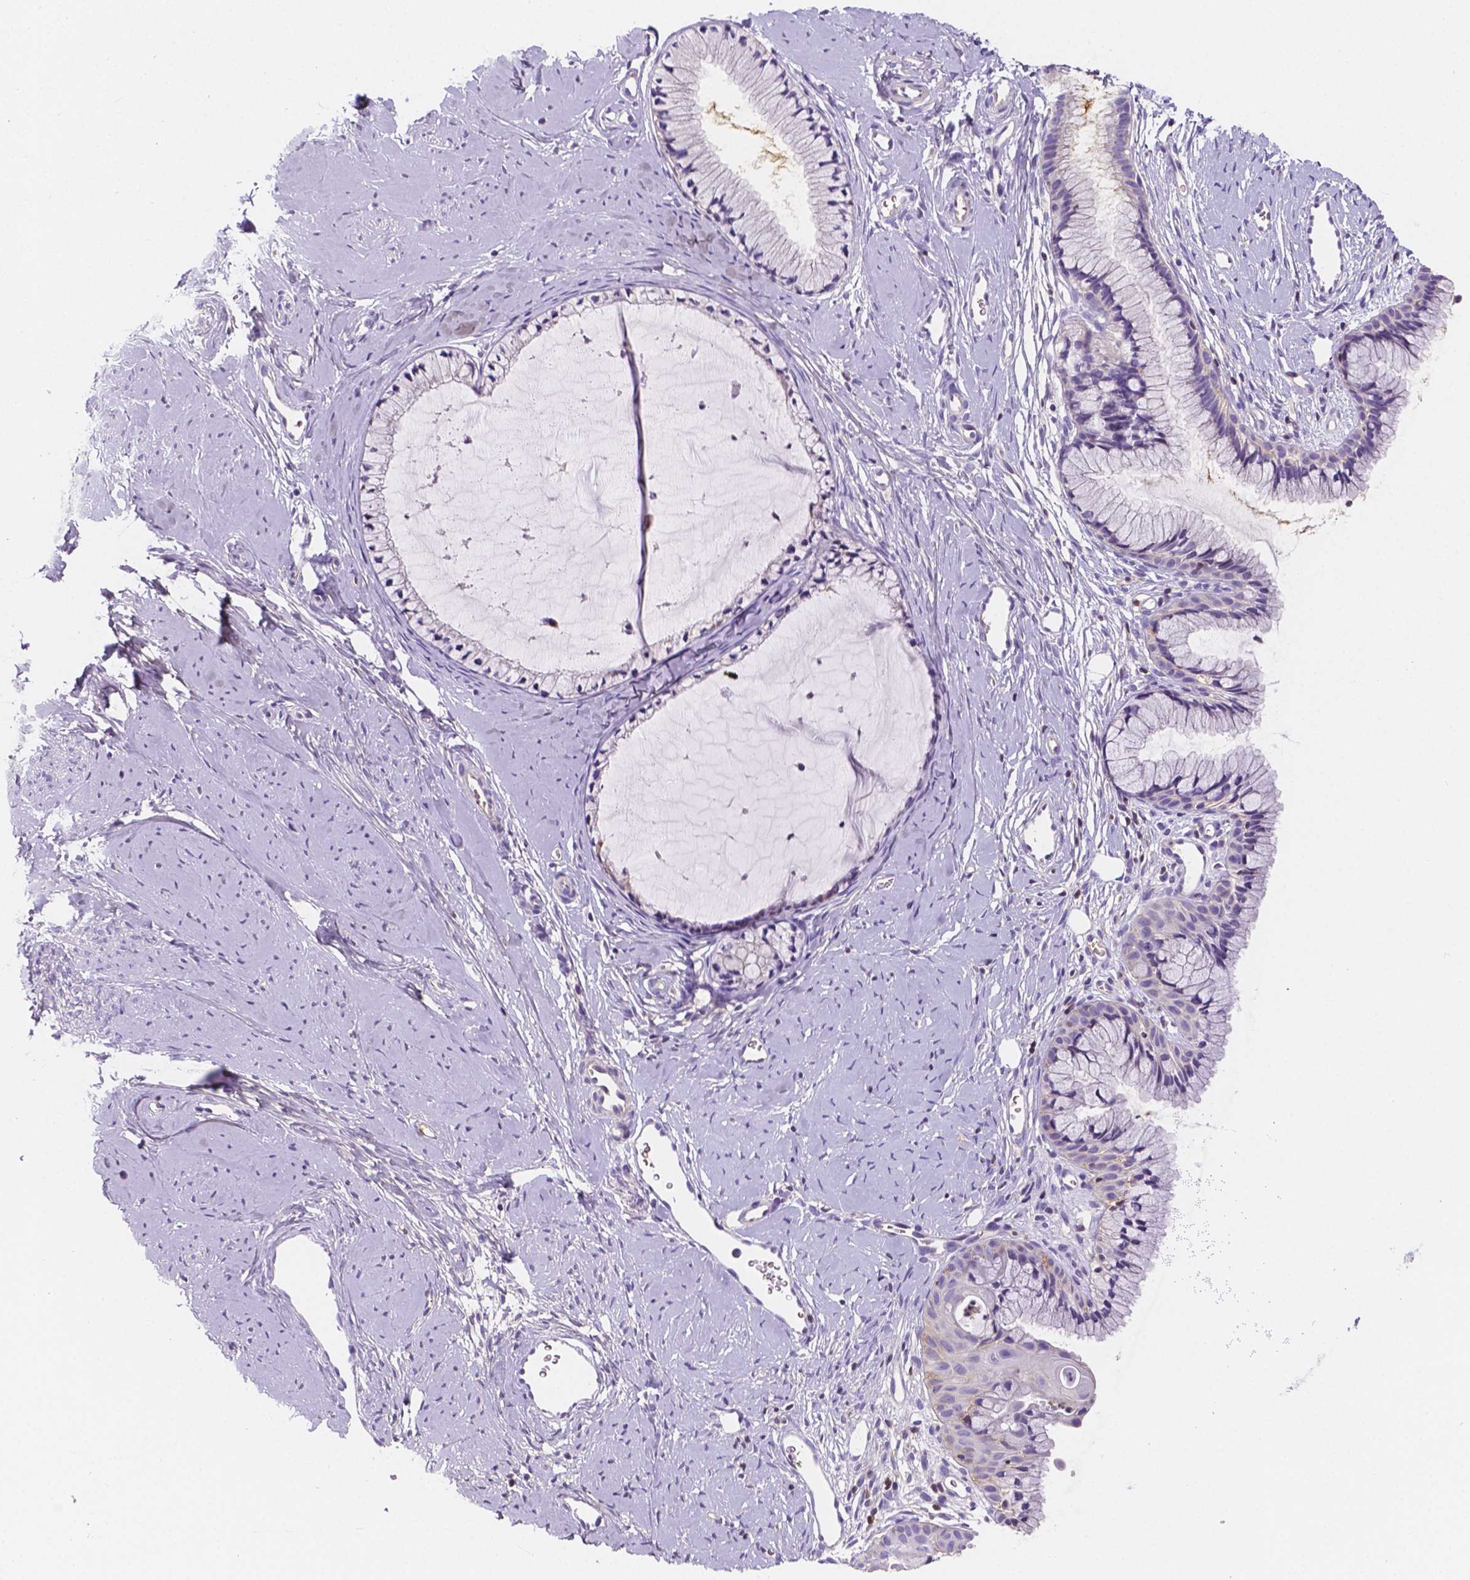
{"staining": {"intensity": "negative", "quantity": "none", "location": "none"}, "tissue": "cervix", "cell_type": "Glandular cells", "image_type": "normal", "snomed": [{"axis": "morphology", "description": "Normal tissue, NOS"}, {"axis": "topography", "description": "Cervix"}], "caption": "This is a photomicrograph of immunohistochemistry staining of unremarkable cervix, which shows no expression in glandular cells. (Brightfield microscopy of DAB IHC at high magnification).", "gene": "GABRD", "patient": {"sex": "female", "age": 40}}